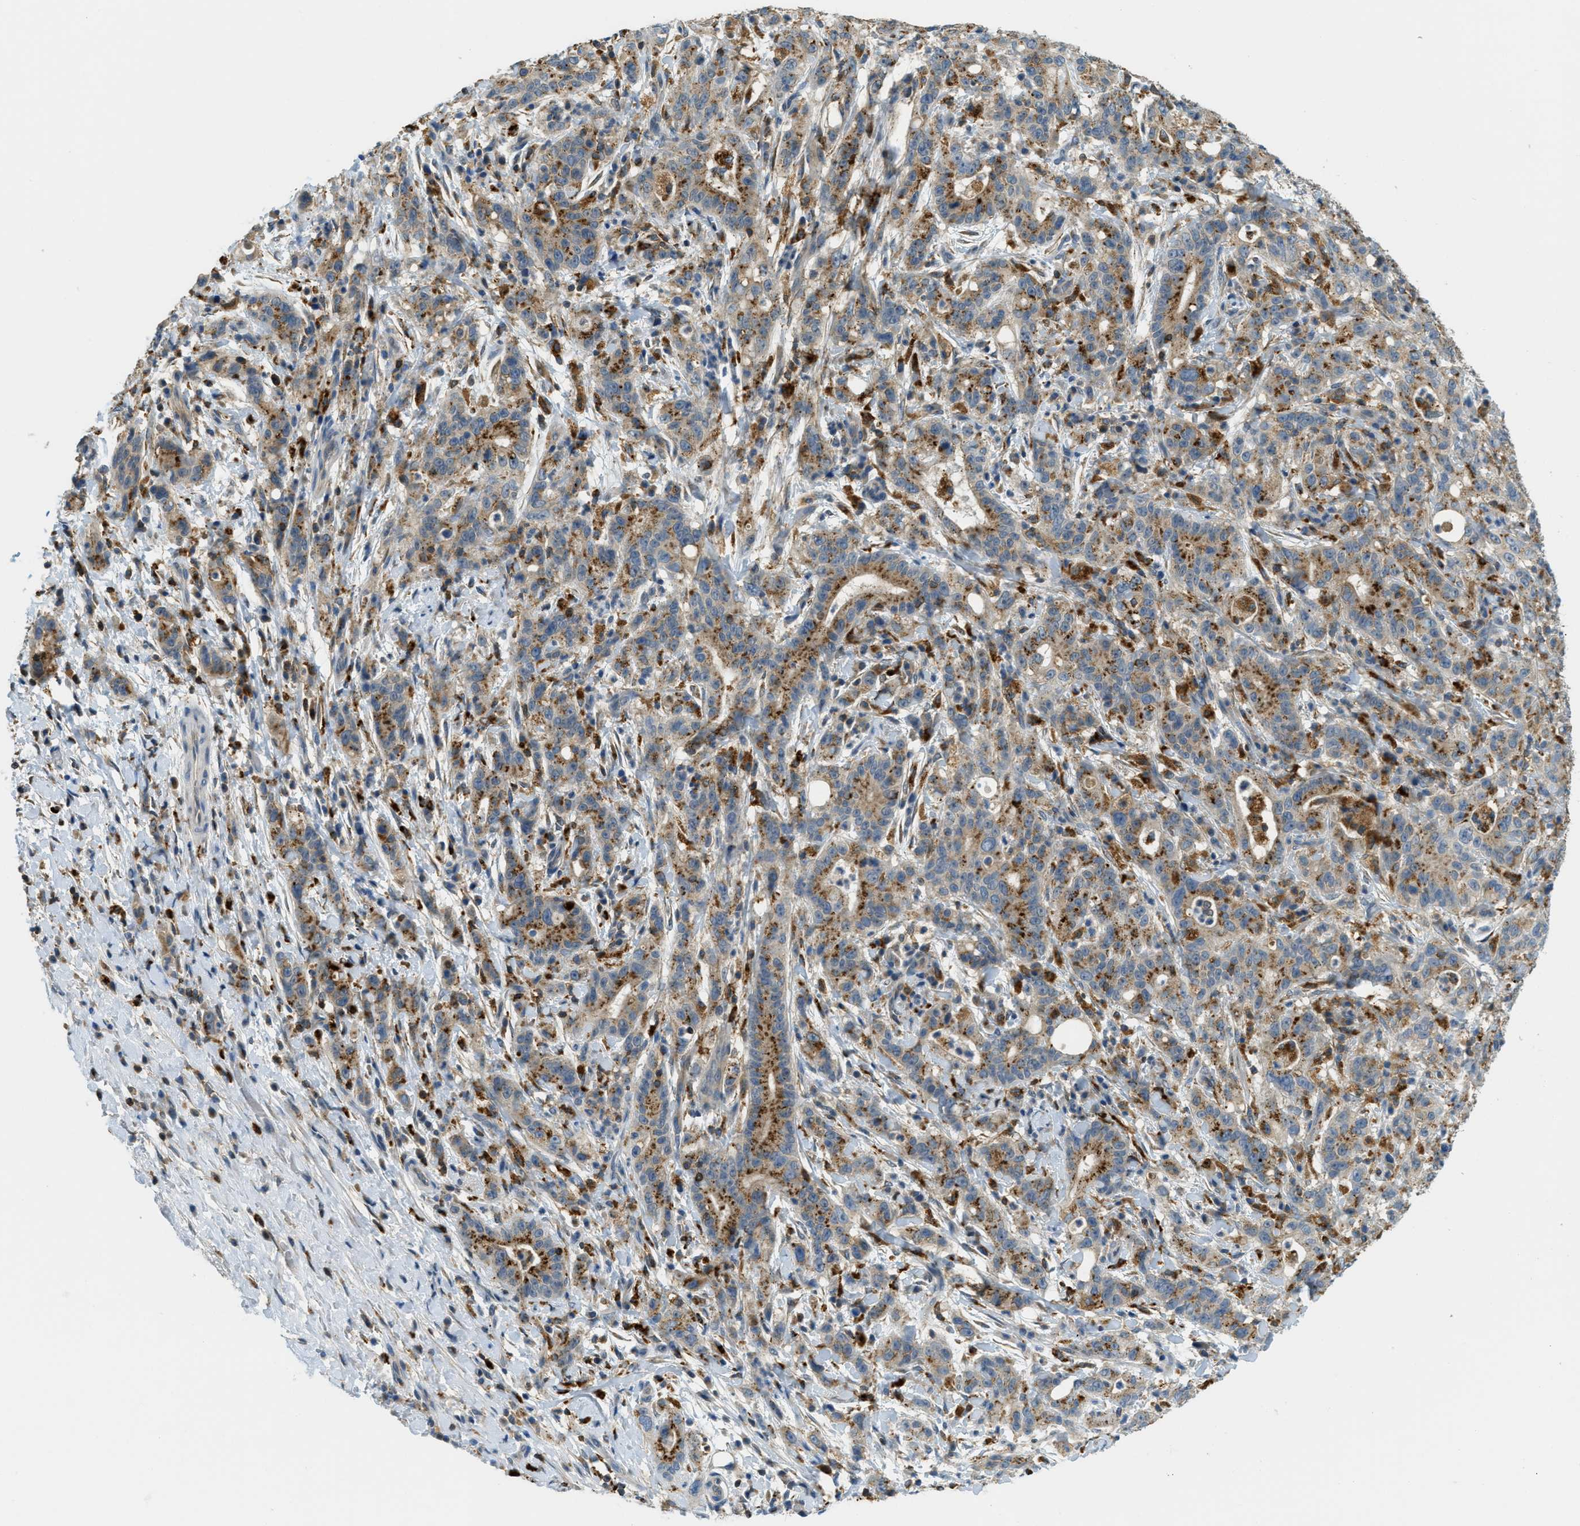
{"staining": {"intensity": "moderate", "quantity": ">75%", "location": "cytoplasmic/membranous"}, "tissue": "liver cancer", "cell_type": "Tumor cells", "image_type": "cancer", "snomed": [{"axis": "morphology", "description": "Cholangiocarcinoma"}, {"axis": "topography", "description": "Liver"}], "caption": "This is a histology image of immunohistochemistry (IHC) staining of liver cholangiocarcinoma, which shows moderate expression in the cytoplasmic/membranous of tumor cells.", "gene": "PLBD2", "patient": {"sex": "female", "age": 38}}